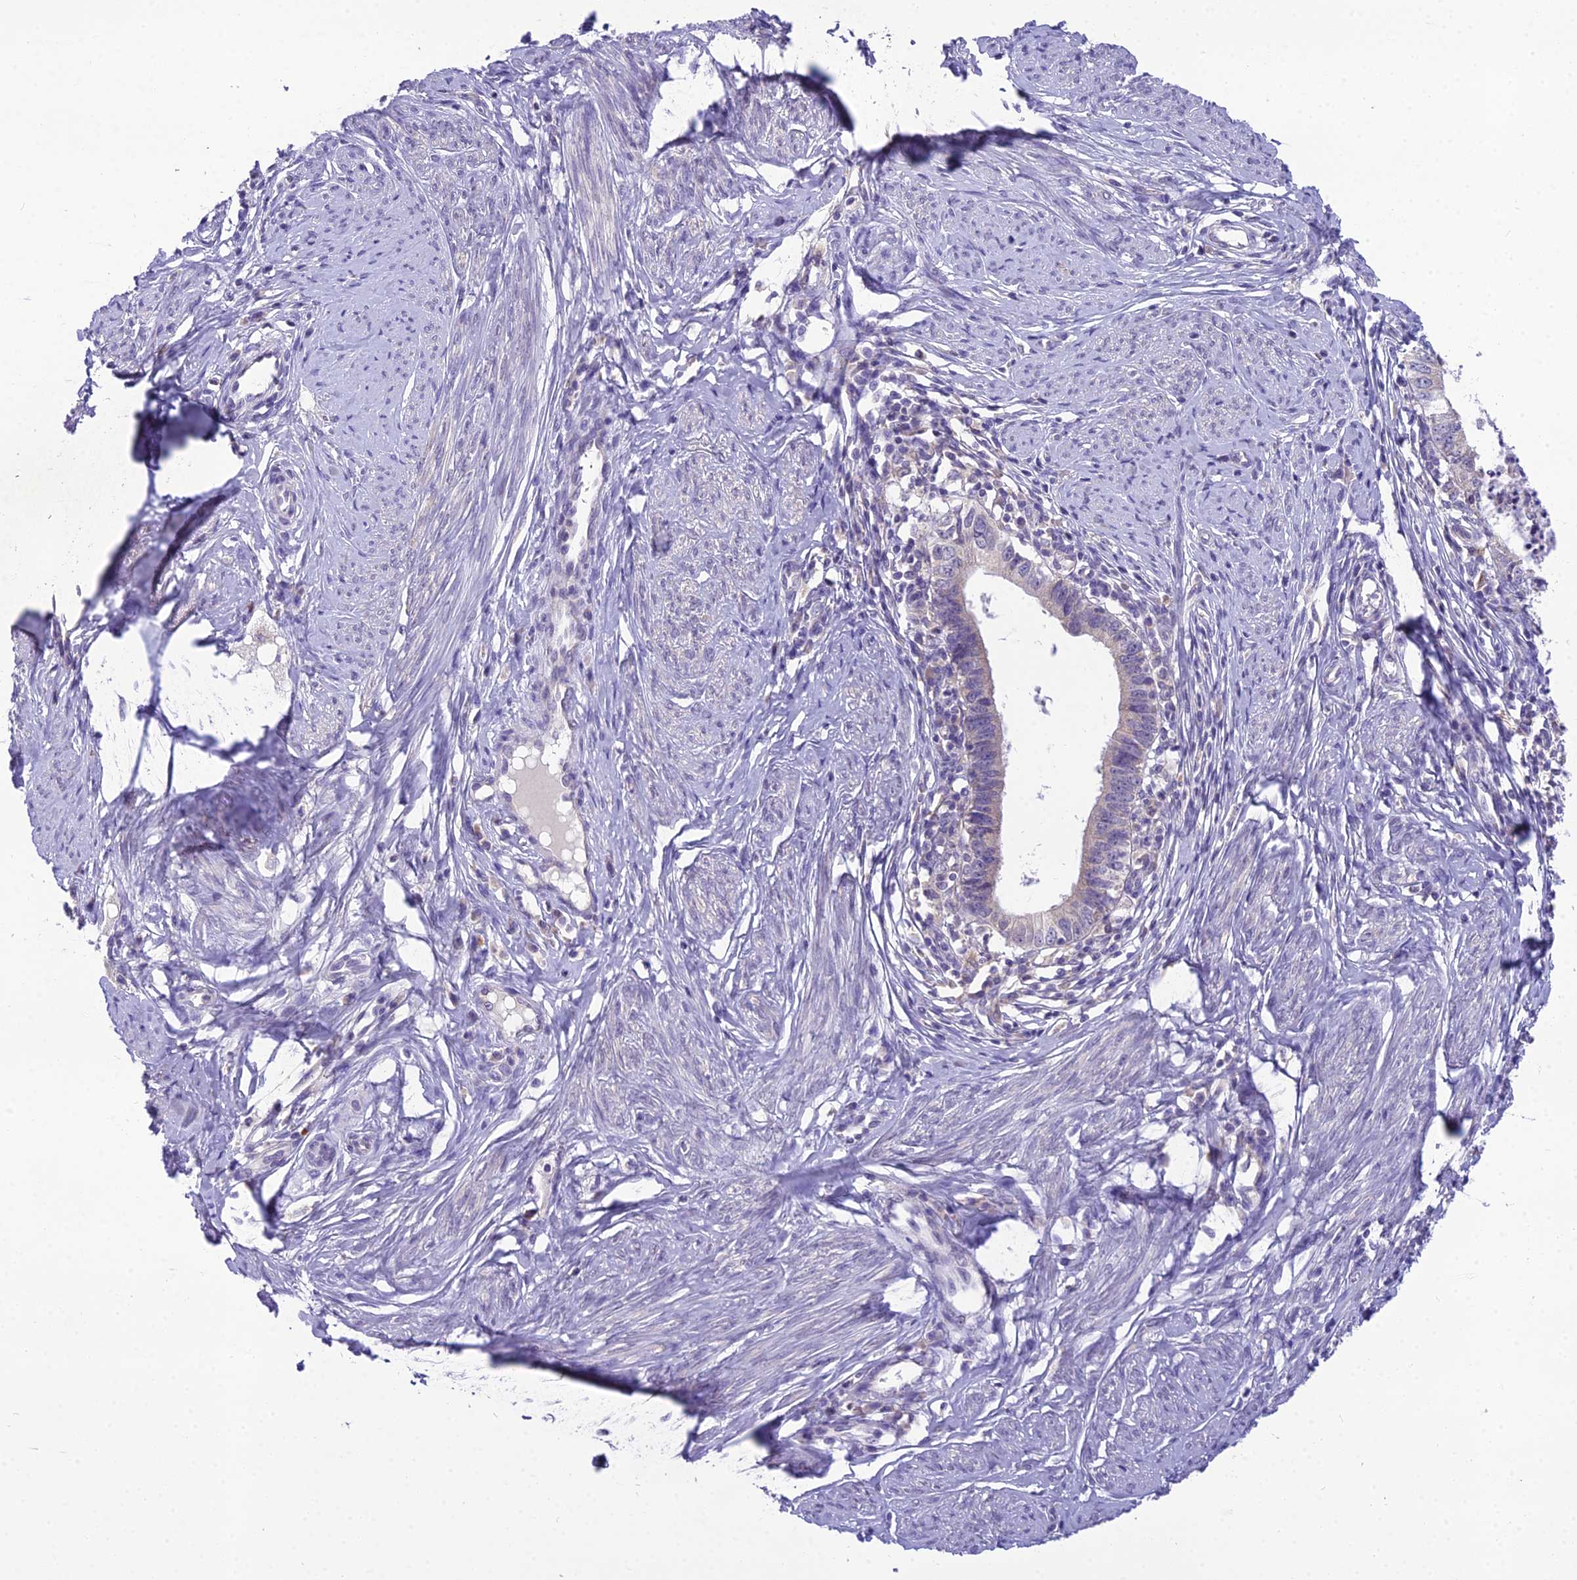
{"staining": {"intensity": "negative", "quantity": "none", "location": "none"}, "tissue": "cervical cancer", "cell_type": "Tumor cells", "image_type": "cancer", "snomed": [{"axis": "morphology", "description": "Adenocarcinoma, NOS"}, {"axis": "topography", "description": "Cervix"}], "caption": "High magnification brightfield microscopy of cervical cancer (adenocarcinoma) stained with DAB (brown) and counterstained with hematoxylin (blue): tumor cells show no significant staining. The staining is performed using DAB brown chromogen with nuclei counter-stained in using hematoxylin.", "gene": "MIIP", "patient": {"sex": "female", "age": 36}}